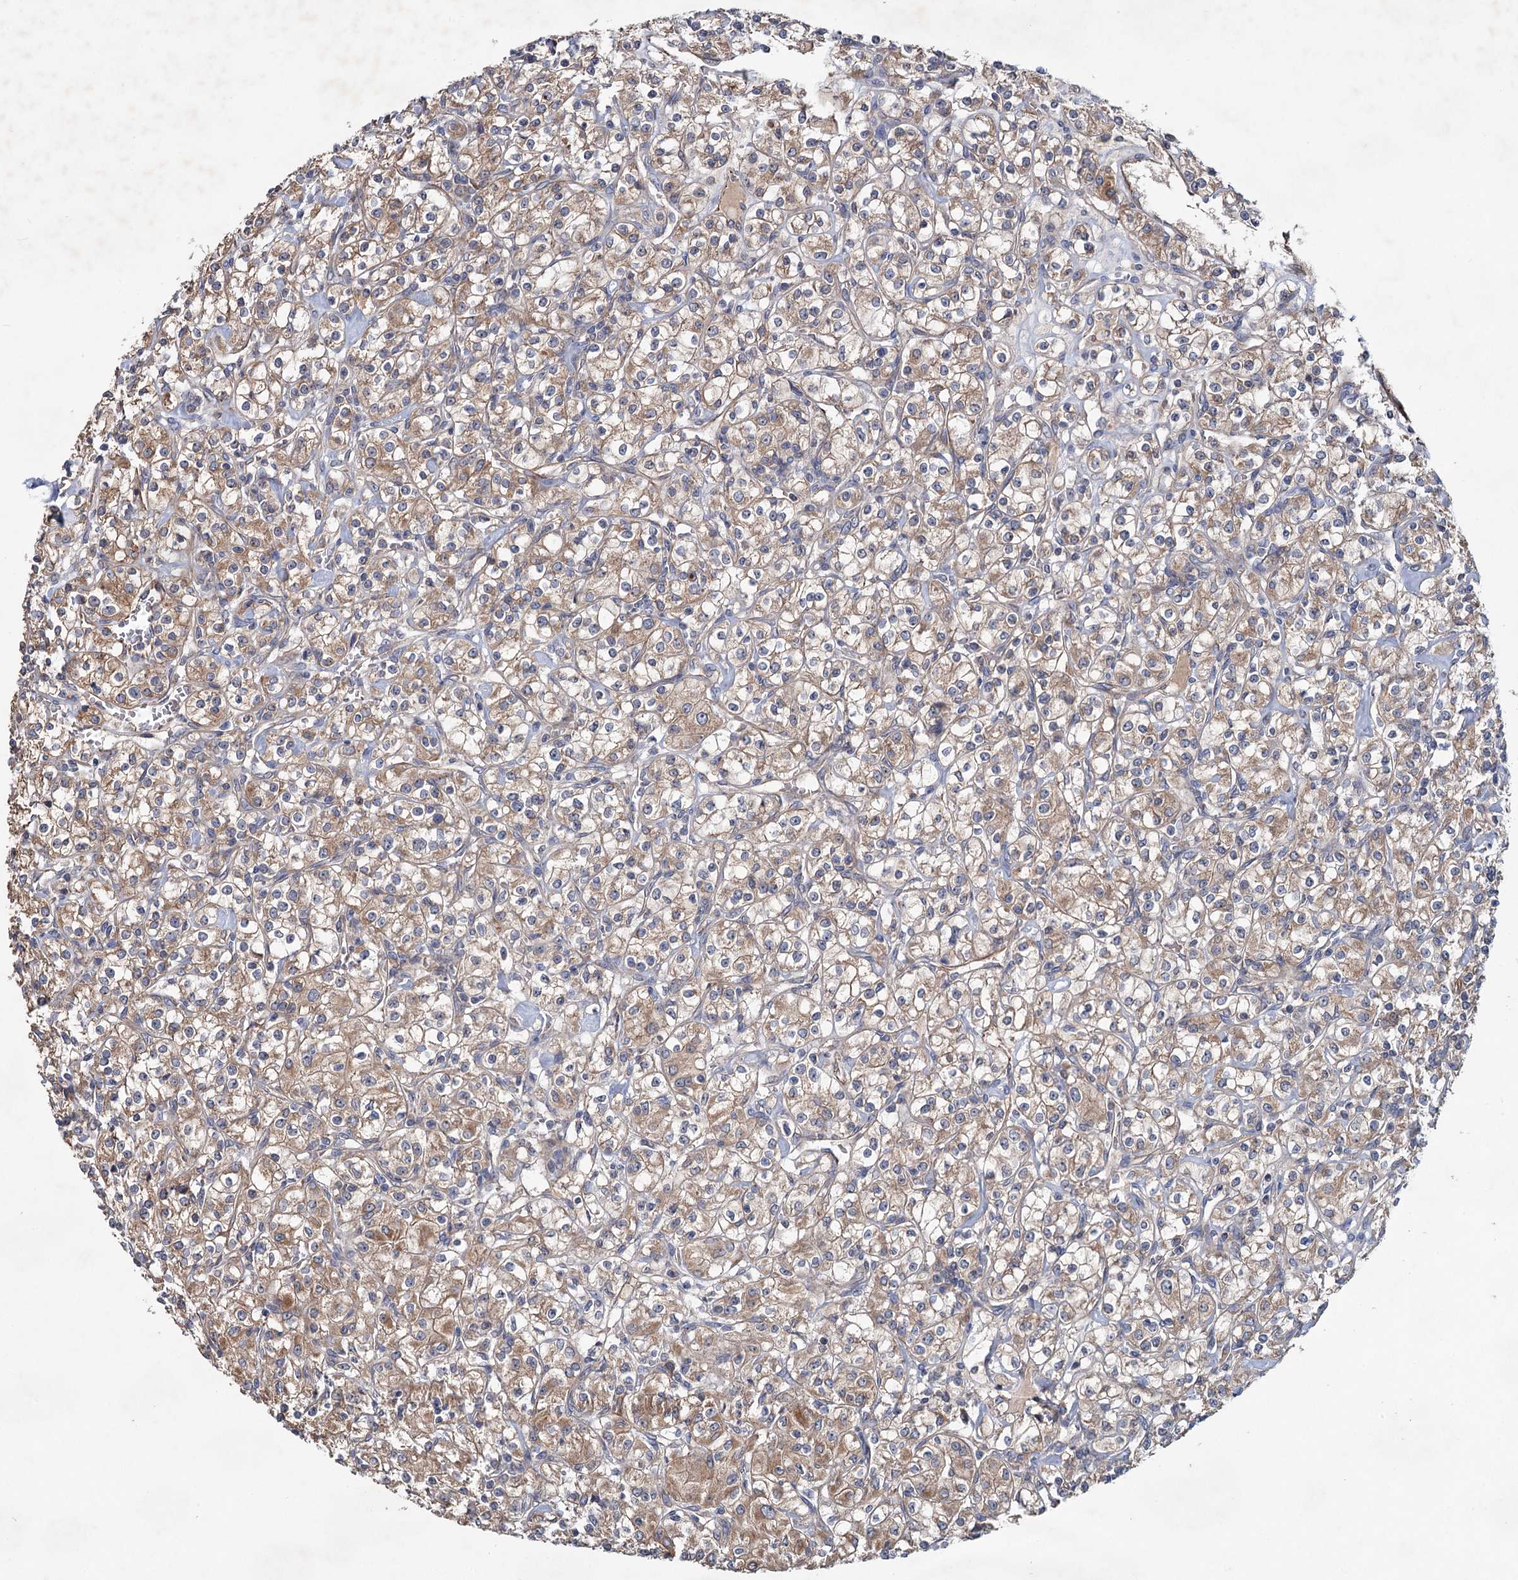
{"staining": {"intensity": "moderate", "quantity": ">75%", "location": "cytoplasmic/membranous"}, "tissue": "renal cancer", "cell_type": "Tumor cells", "image_type": "cancer", "snomed": [{"axis": "morphology", "description": "Adenocarcinoma, NOS"}, {"axis": "topography", "description": "Kidney"}], "caption": "Immunohistochemistry of renal cancer (adenocarcinoma) reveals medium levels of moderate cytoplasmic/membranous expression in approximately >75% of tumor cells.", "gene": "MTRR", "patient": {"sex": "male", "age": 77}}